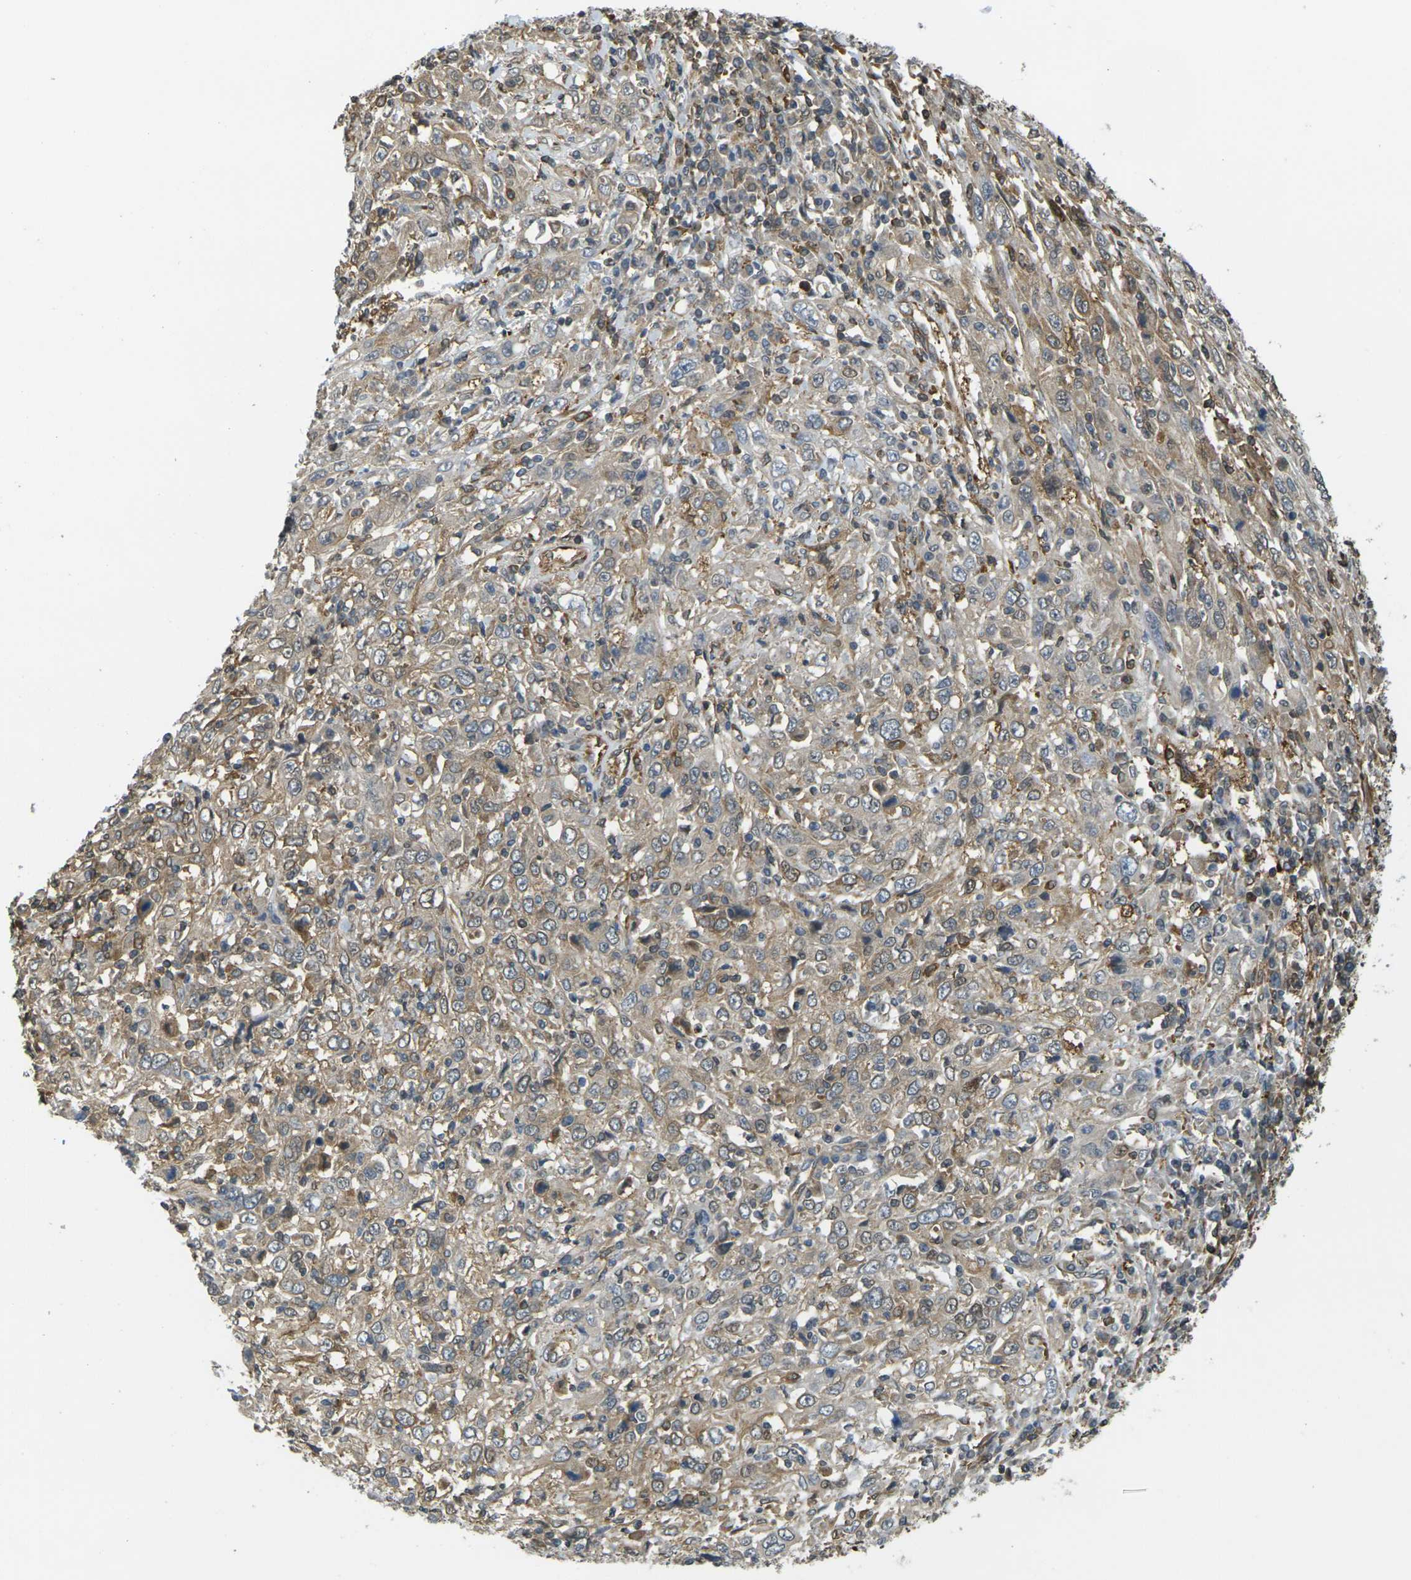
{"staining": {"intensity": "weak", "quantity": ">75%", "location": "cytoplasmic/membranous"}, "tissue": "cervical cancer", "cell_type": "Tumor cells", "image_type": "cancer", "snomed": [{"axis": "morphology", "description": "Squamous cell carcinoma, NOS"}, {"axis": "topography", "description": "Cervix"}], "caption": "Protein analysis of squamous cell carcinoma (cervical) tissue exhibits weak cytoplasmic/membranous positivity in approximately >75% of tumor cells. (Brightfield microscopy of DAB IHC at high magnification).", "gene": "CAST", "patient": {"sex": "female", "age": 46}}